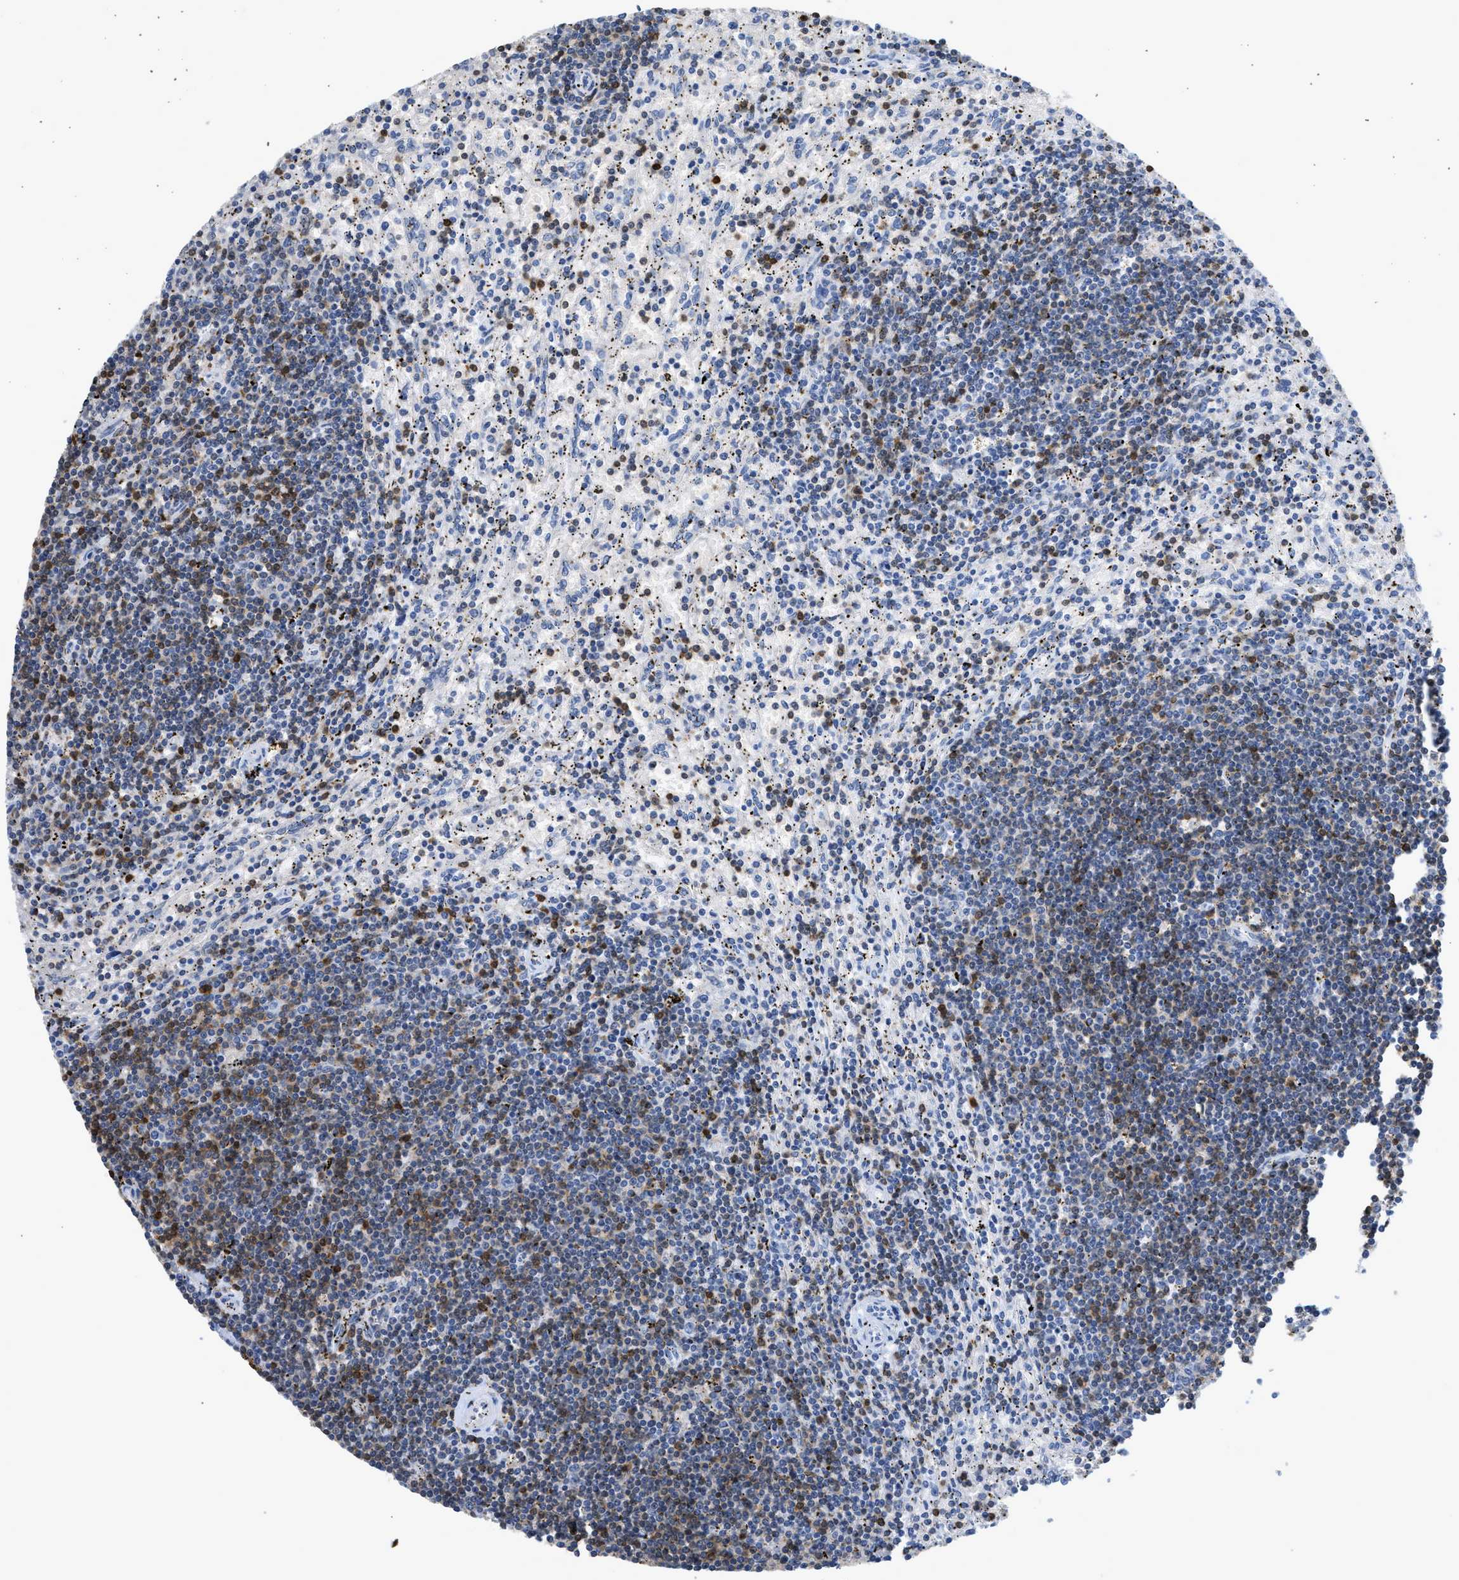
{"staining": {"intensity": "moderate", "quantity": "25%-75%", "location": "cytoplasmic/membranous"}, "tissue": "lymphoma", "cell_type": "Tumor cells", "image_type": "cancer", "snomed": [{"axis": "morphology", "description": "Malignant lymphoma, non-Hodgkin's type, Low grade"}, {"axis": "topography", "description": "Spleen"}], "caption": "Protein expression analysis of lymphoma demonstrates moderate cytoplasmic/membranous positivity in about 25%-75% of tumor cells.", "gene": "CRYM", "patient": {"sex": "male", "age": 76}}